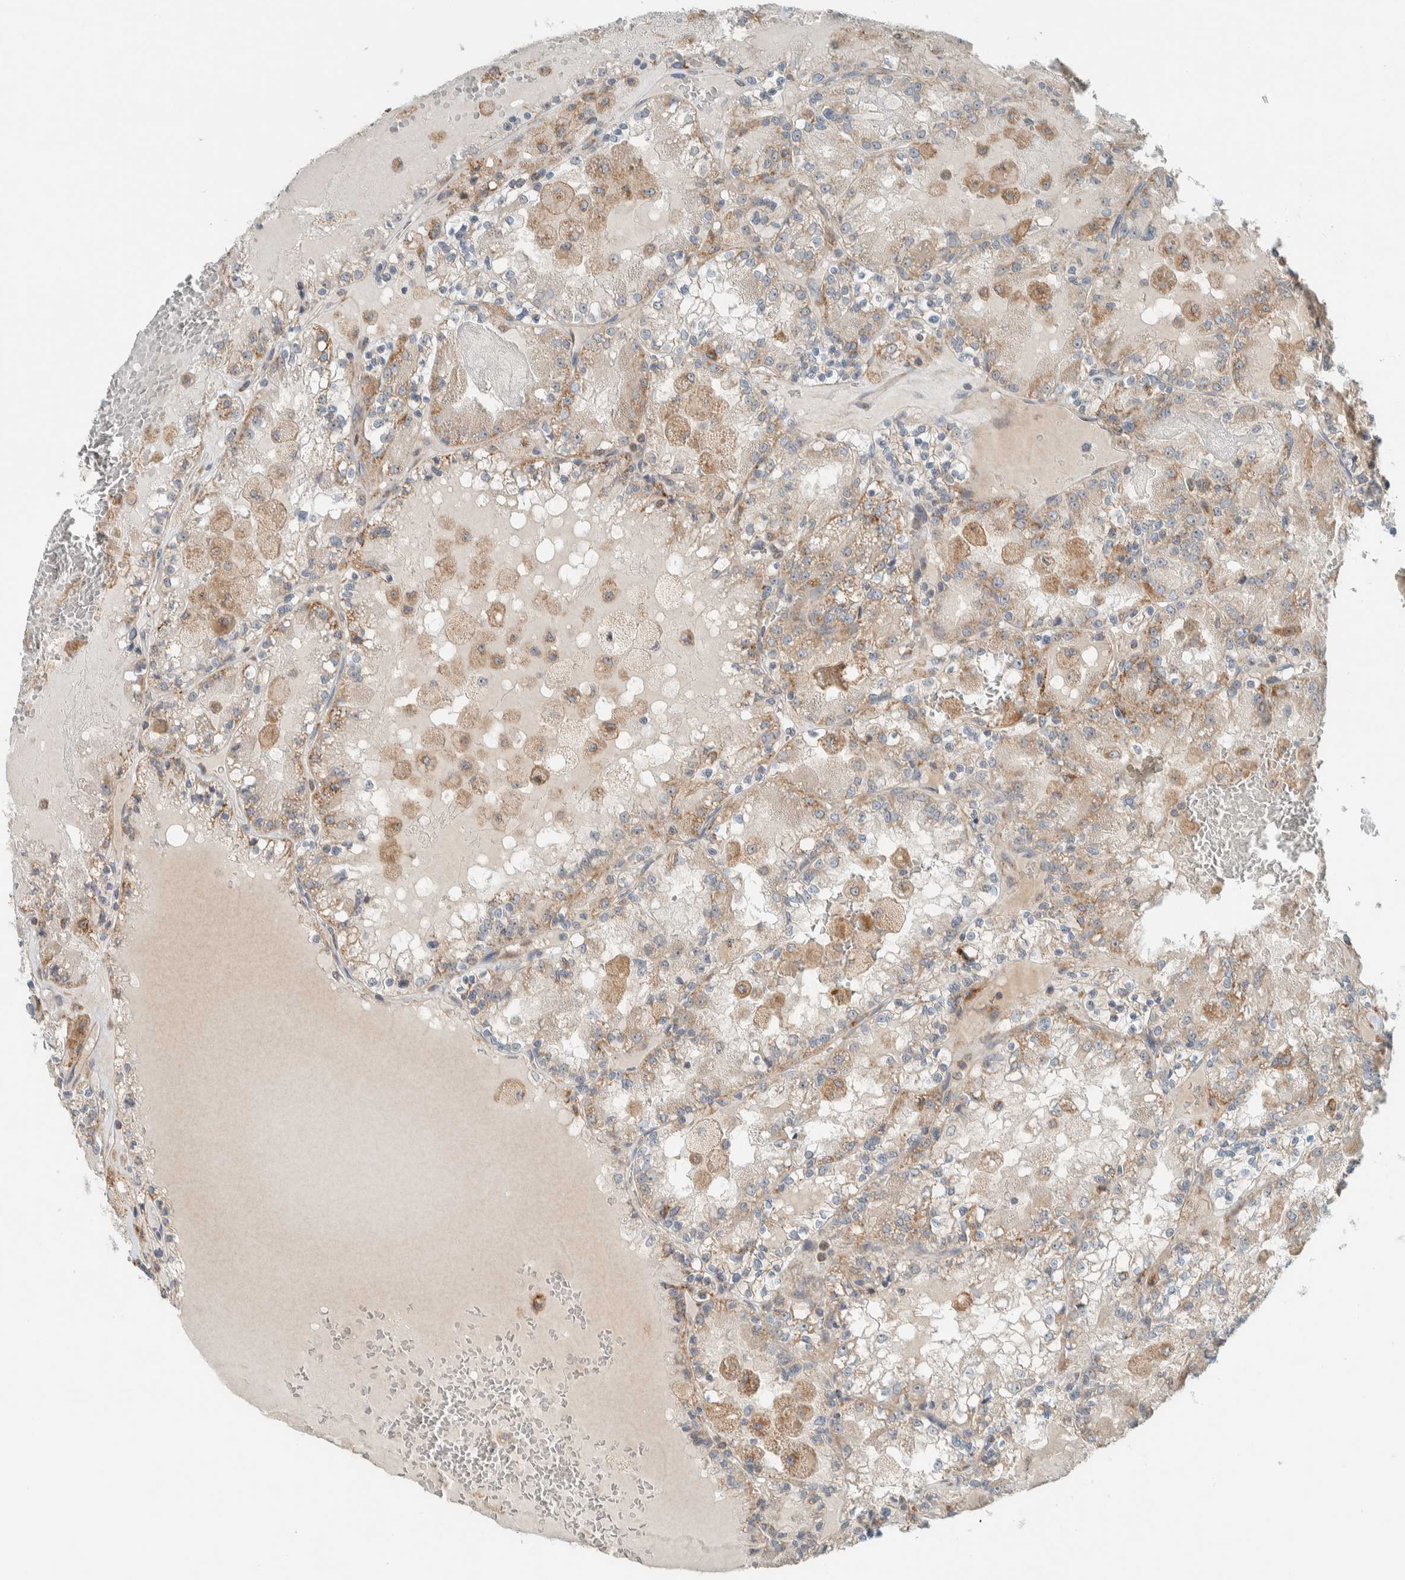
{"staining": {"intensity": "weak", "quantity": ">75%", "location": "cytoplasmic/membranous"}, "tissue": "renal cancer", "cell_type": "Tumor cells", "image_type": "cancer", "snomed": [{"axis": "morphology", "description": "Adenocarcinoma, NOS"}, {"axis": "topography", "description": "Kidney"}], "caption": "Protein staining by immunohistochemistry (IHC) demonstrates weak cytoplasmic/membranous staining in about >75% of tumor cells in renal cancer. (DAB (3,3'-diaminobenzidine) IHC with brightfield microscopy, high magnification).", "gene": "SLFN12L", "patient": {"sex": "female", "age": 56}}